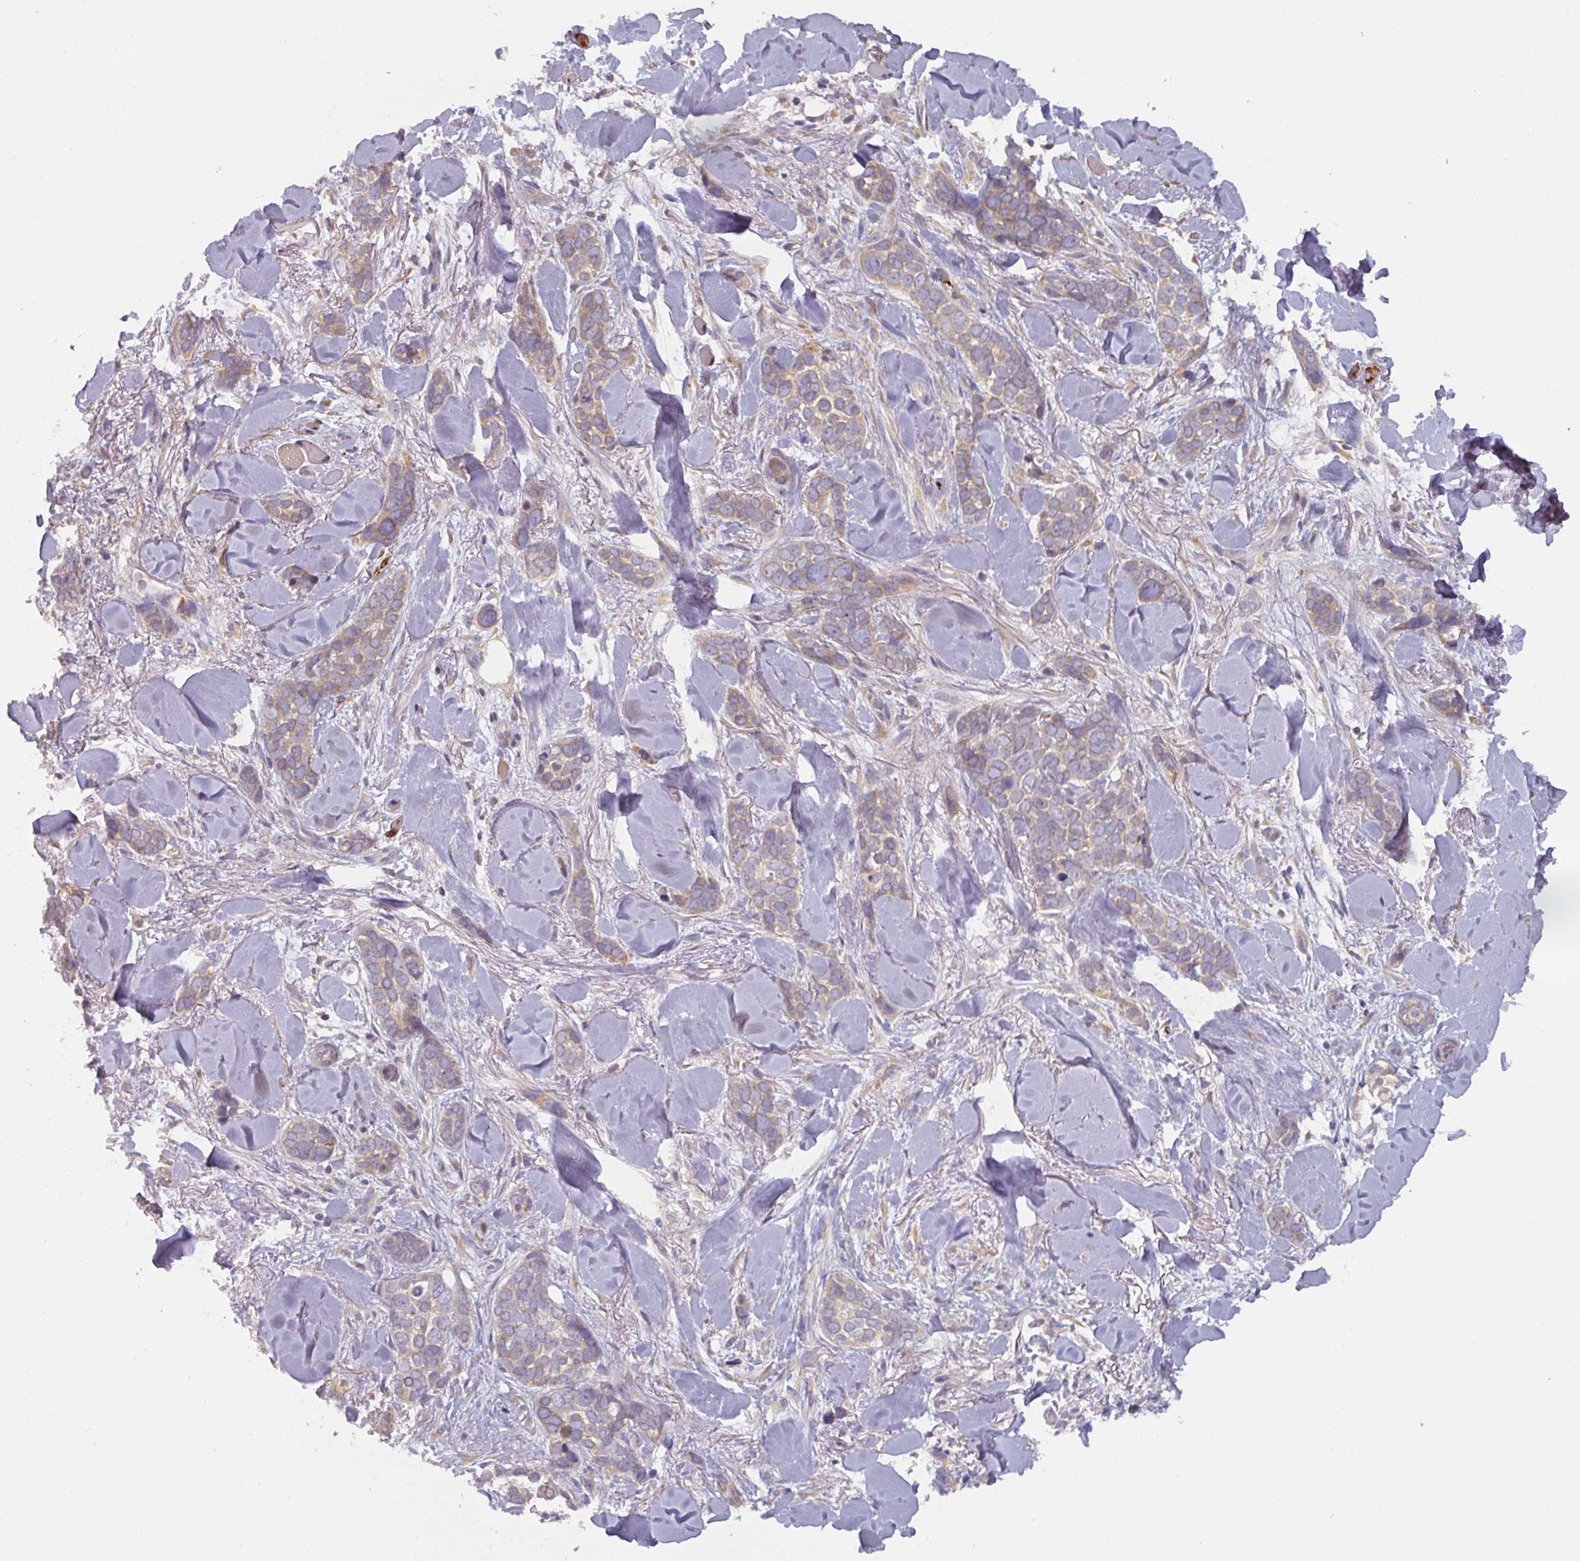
{"staining": {"intensity": "weak", "quantity": "25%-75%", "location": "cytoplasmic/membranous"}, "tissue": "skin cancer", "cell_type": "Tumor cells", "image_type": "cancer", "snomed": [{"axis": "morphology", "description": "Basal cell carcinoma"}, {"axis": "topography", "description": "Skin"}], "caption": "This histopathology image shows skin cancer stained with immunohistochemistry to label a protein in brown. The cytoplasmic/membranous of tumor cells show weak positivity for the protein. Nuclei are counter-stained blue.", "gene": "TAPT1", "patient": {"sex": "female", "age": 82}}